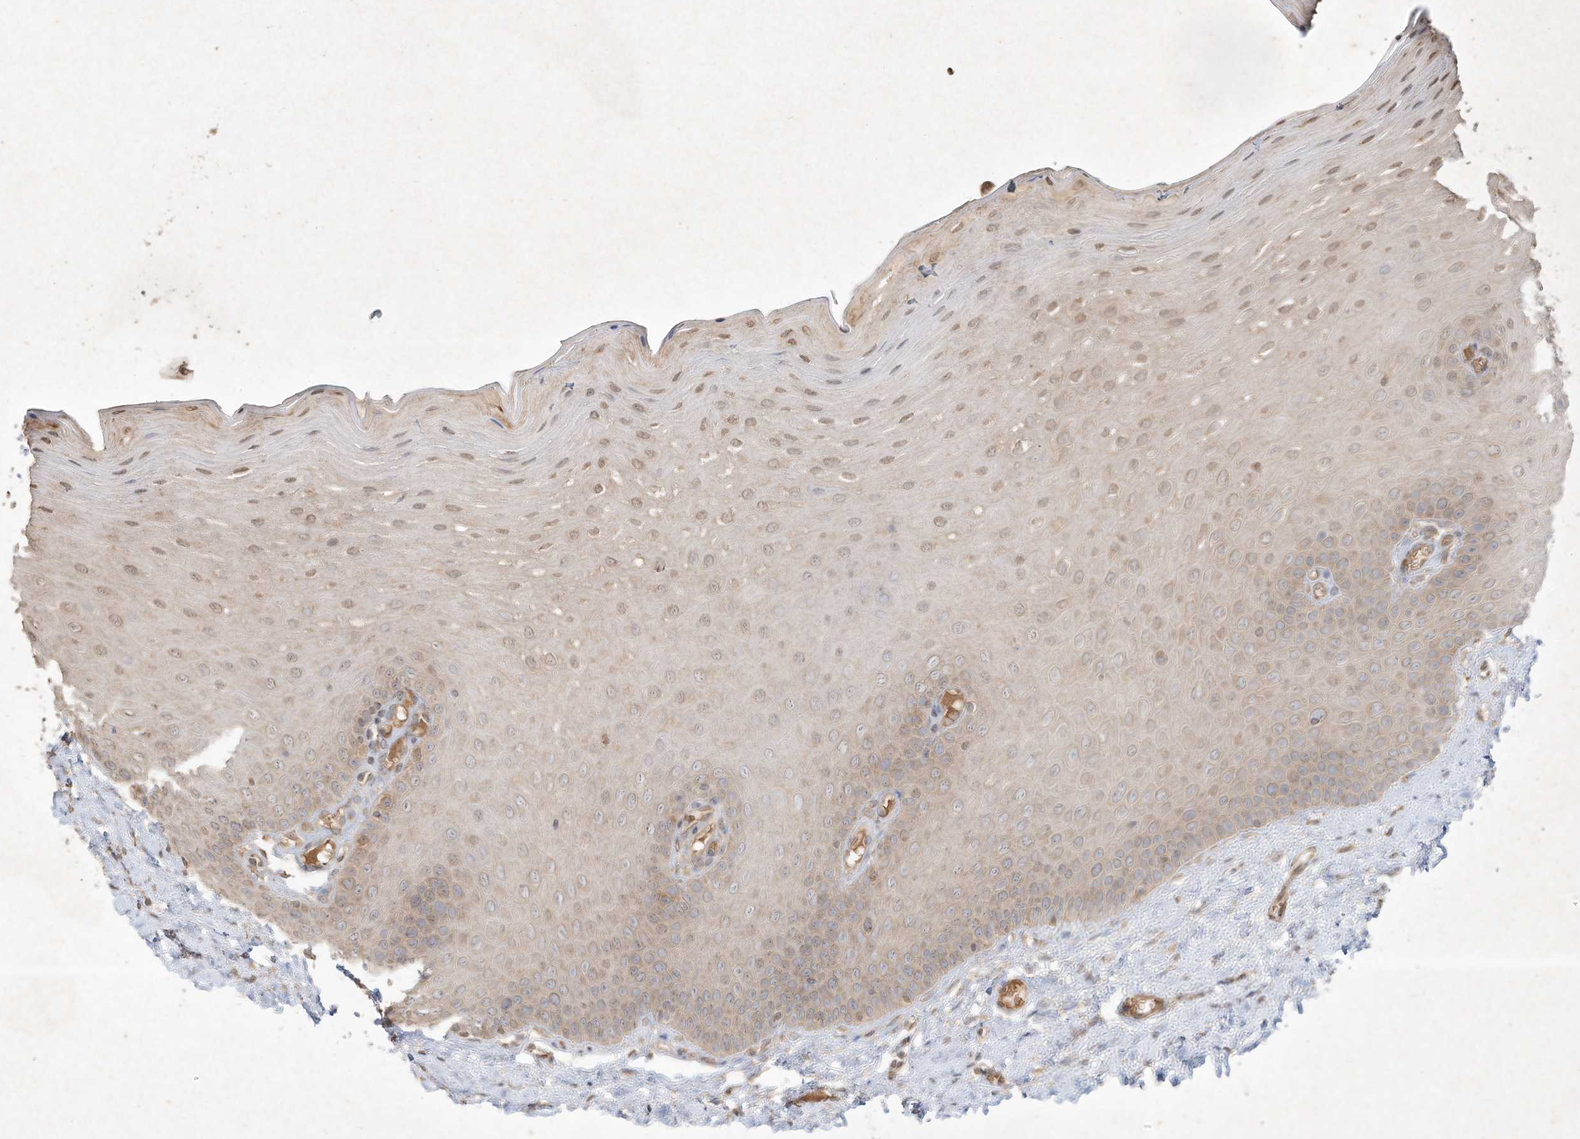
{"staining": {"intensity": "weak", "quantity": "25%-75%", "location": "cytoplasmic/membranous"}, "tissue": "oral mucosa", "cell_type": "Squamous epithelial cells", "image_type": "normal", "snomed": [{"axis": "morphology", "description": "Normal tissue, NOS"}, {"axis": "topography", "description": "Oral tissue"}], "caption": "The photomicrograph displays staining of benign oral mucosa, revealing weak cytoplasmic/membranous protein positivity (brown color) within squamous epithelial cells.", "gene": "DYNC1I2", "patient": {"sex": "female", "age": 39}}